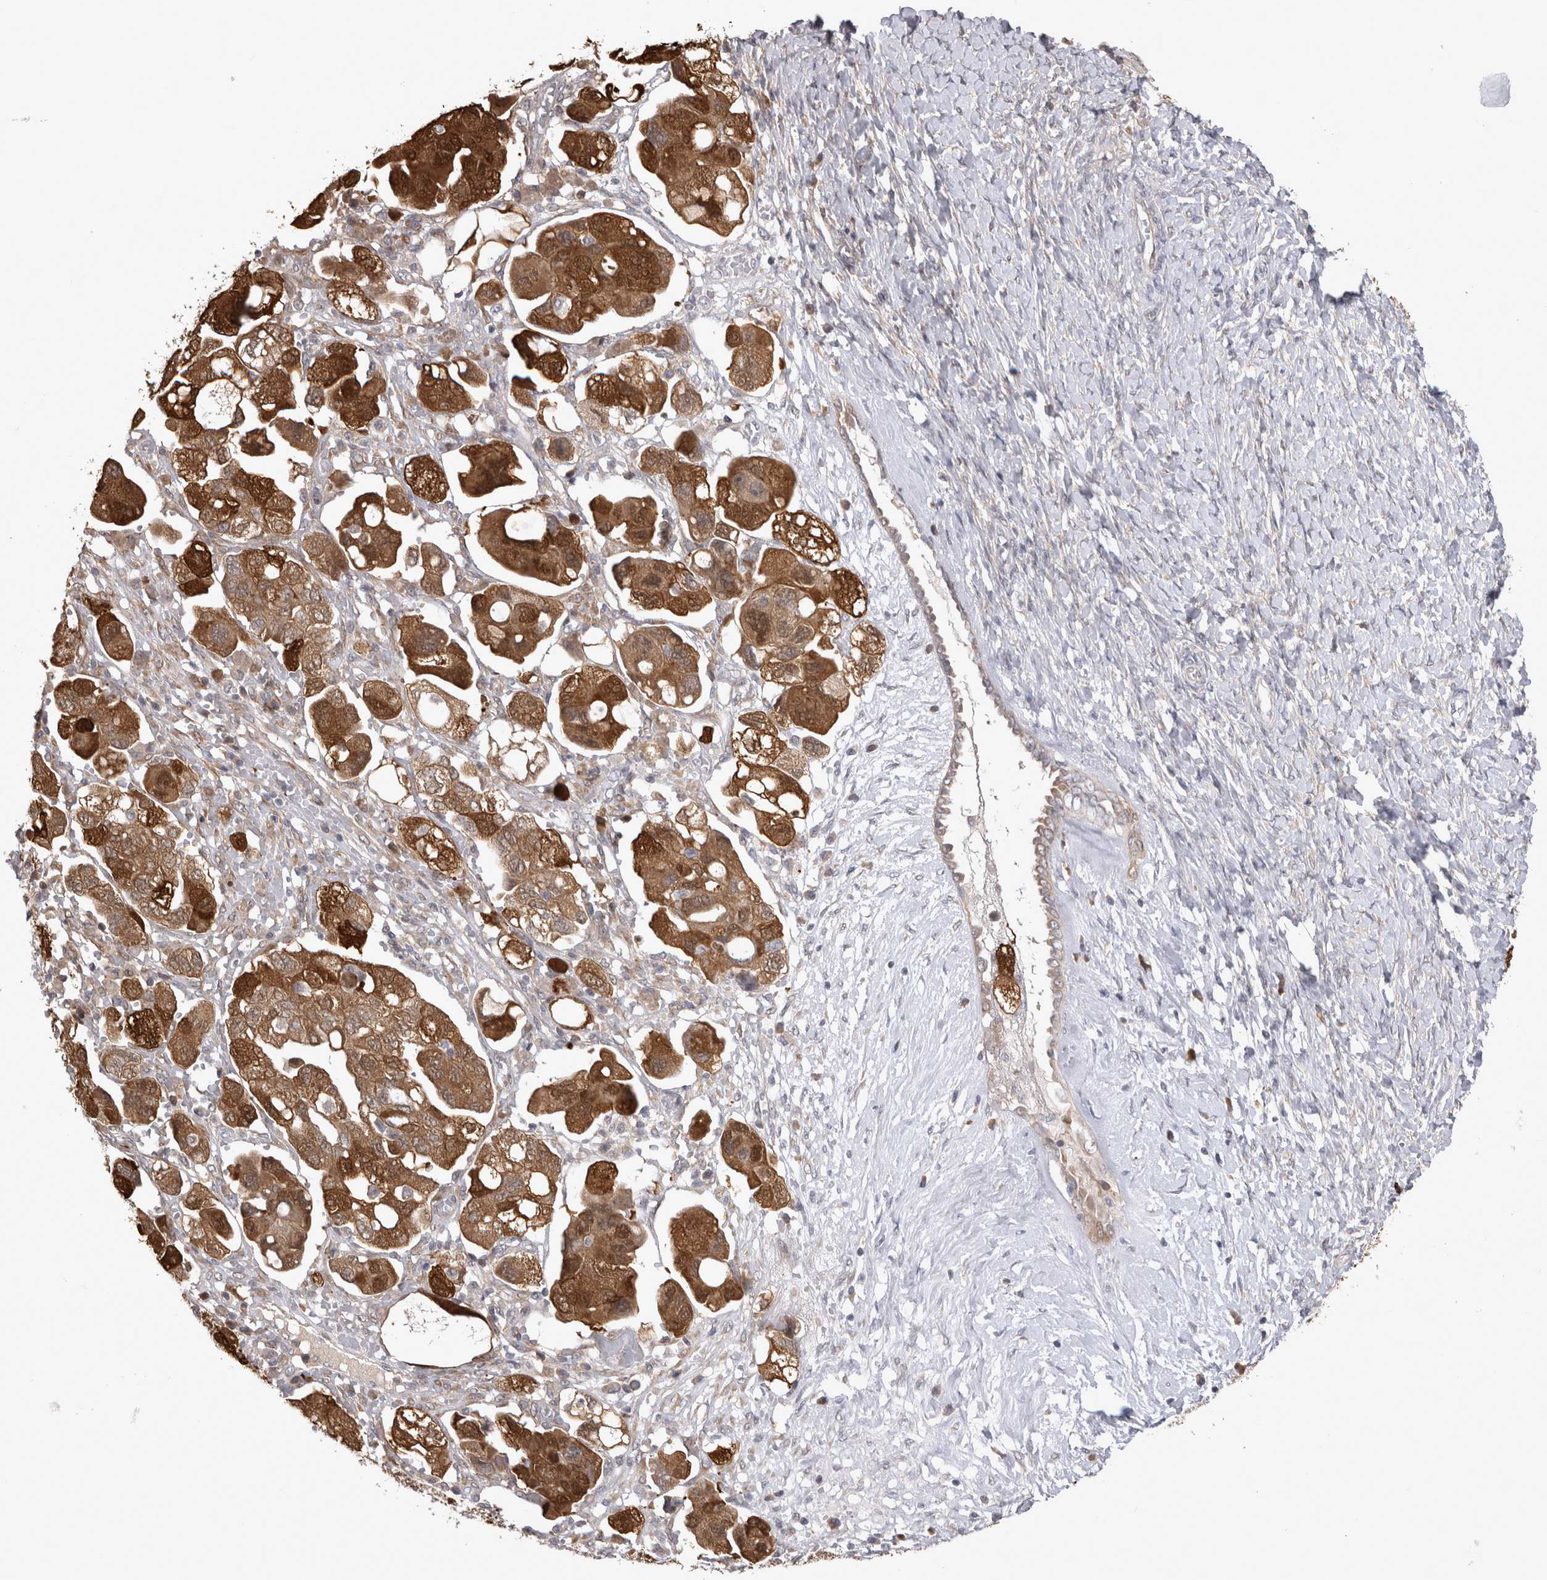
{"staining": {"intensity": "strong", "quantity": ">75%", "location": "cytoplasmic/membranous,nuclear"}, "tissue": "ovarian cancer", "cell_type": "Tumor cells", "image_type": "cancer", "snomed": [{"axis": "morphology", "description": "Carcinoma, NOS"}, {"axis": "morphology", "description": "Cystadenocarcinoma, serous, NOS"}, {"axis": "topography", "description": "Ovary"}], "caption": "A high-resolution photomicrograph shows IHC staining of ovarian cancer, which demonstrates strong cytoplasmic/membranous and nuclear positivity in about >75% of tumor cells.", "gene": "CHIC2", "patient": {"sex": "female", "age": 69}}